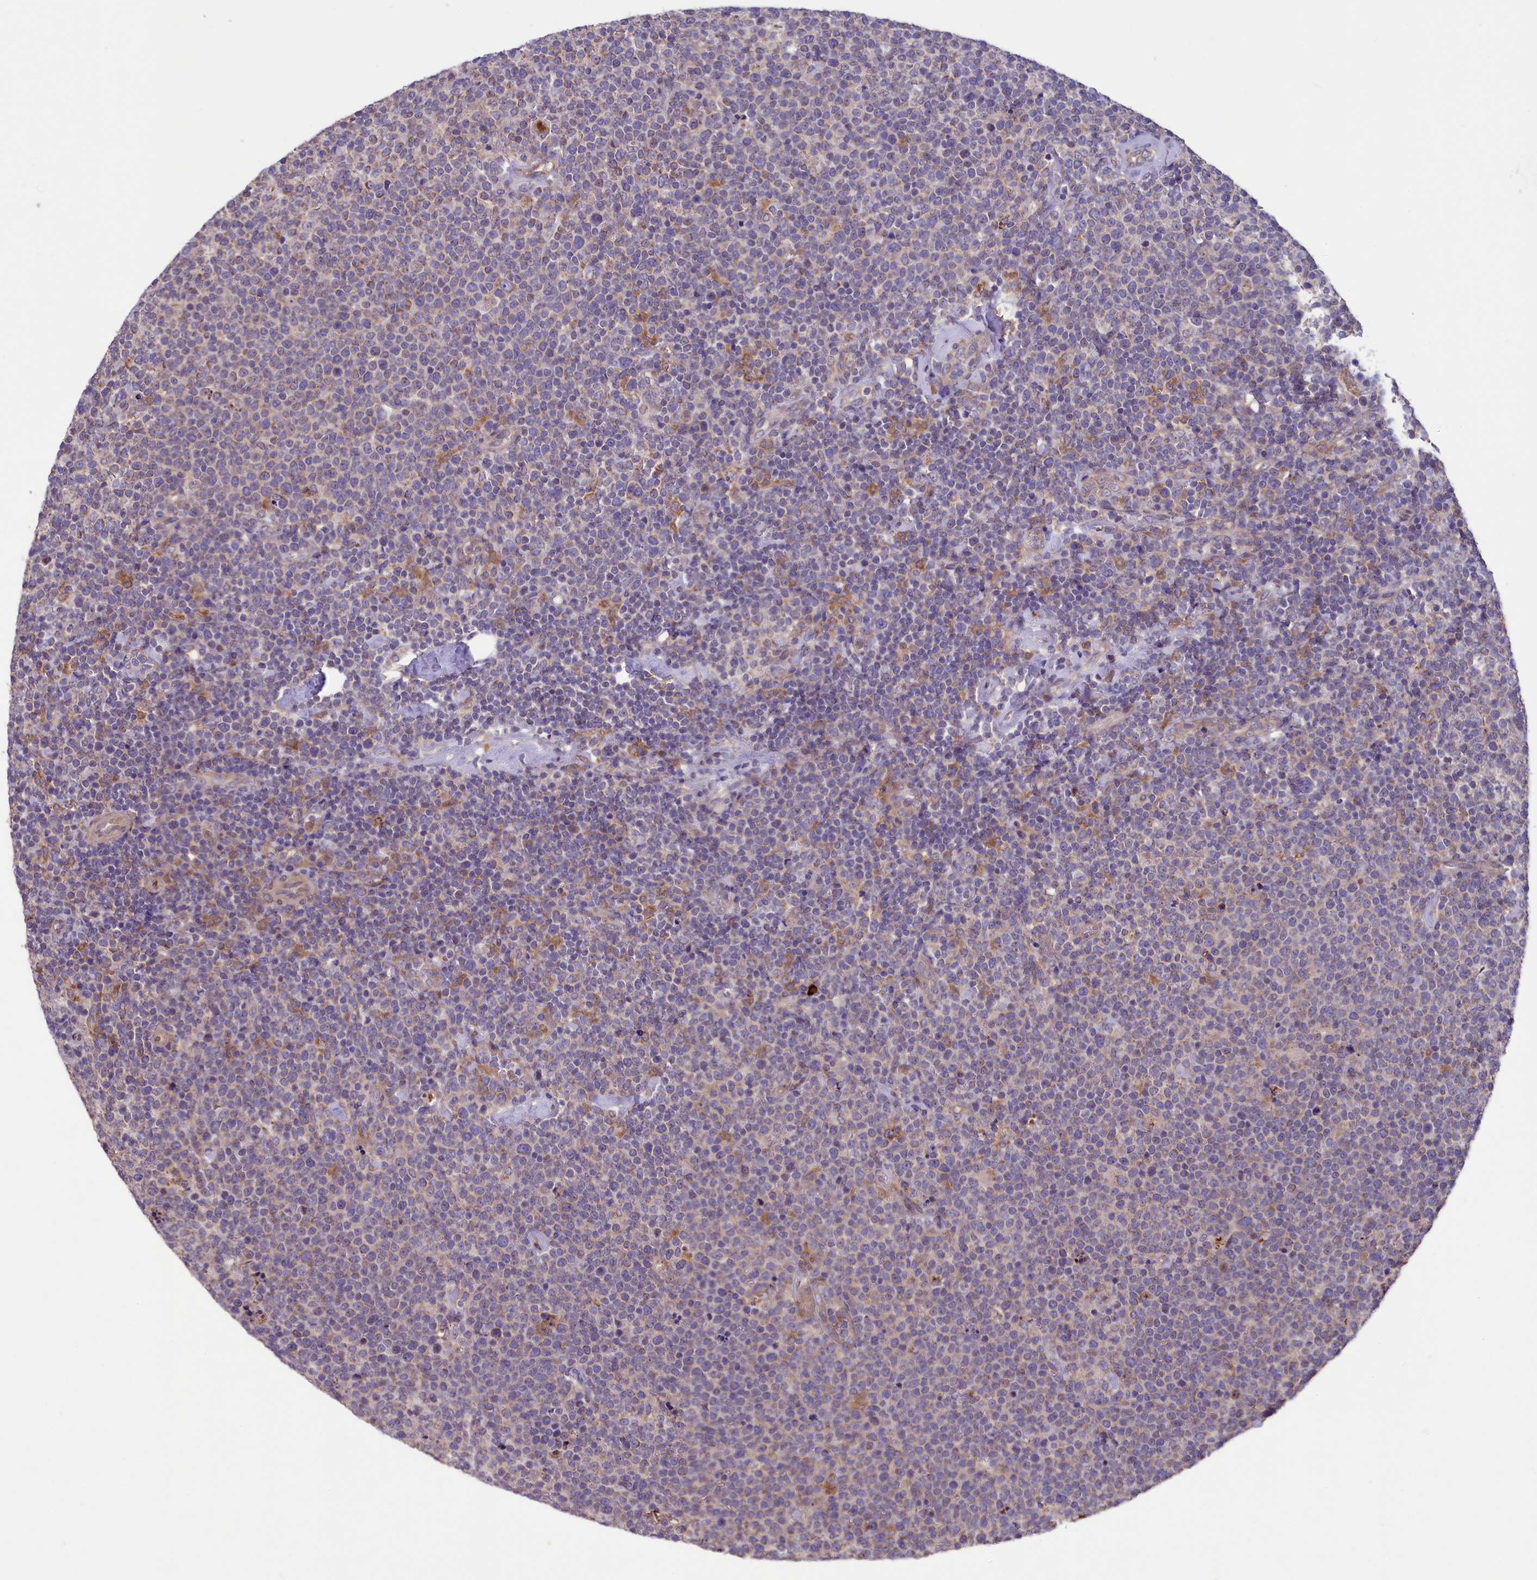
{"staining": {"intensity": "negative", "quantity": "none", "location": "none"}, "tissue": "lymphoma", "cell_type": "Tumor cells", "image_type": "cancer", "snomed": [{"axis": "morphology", "description": "Malignant lymphoma, non-Hodgkin's type, High grade"}, {"axis": "topography", "description": "Lymph node"}], "caption": "Tumor cells are negative for brown protein staining in high-grade malignant lymphoma, non-Hodgkin's type.", "gene": "ACAD8", "patient": {"sex": "male", "age": 61}}